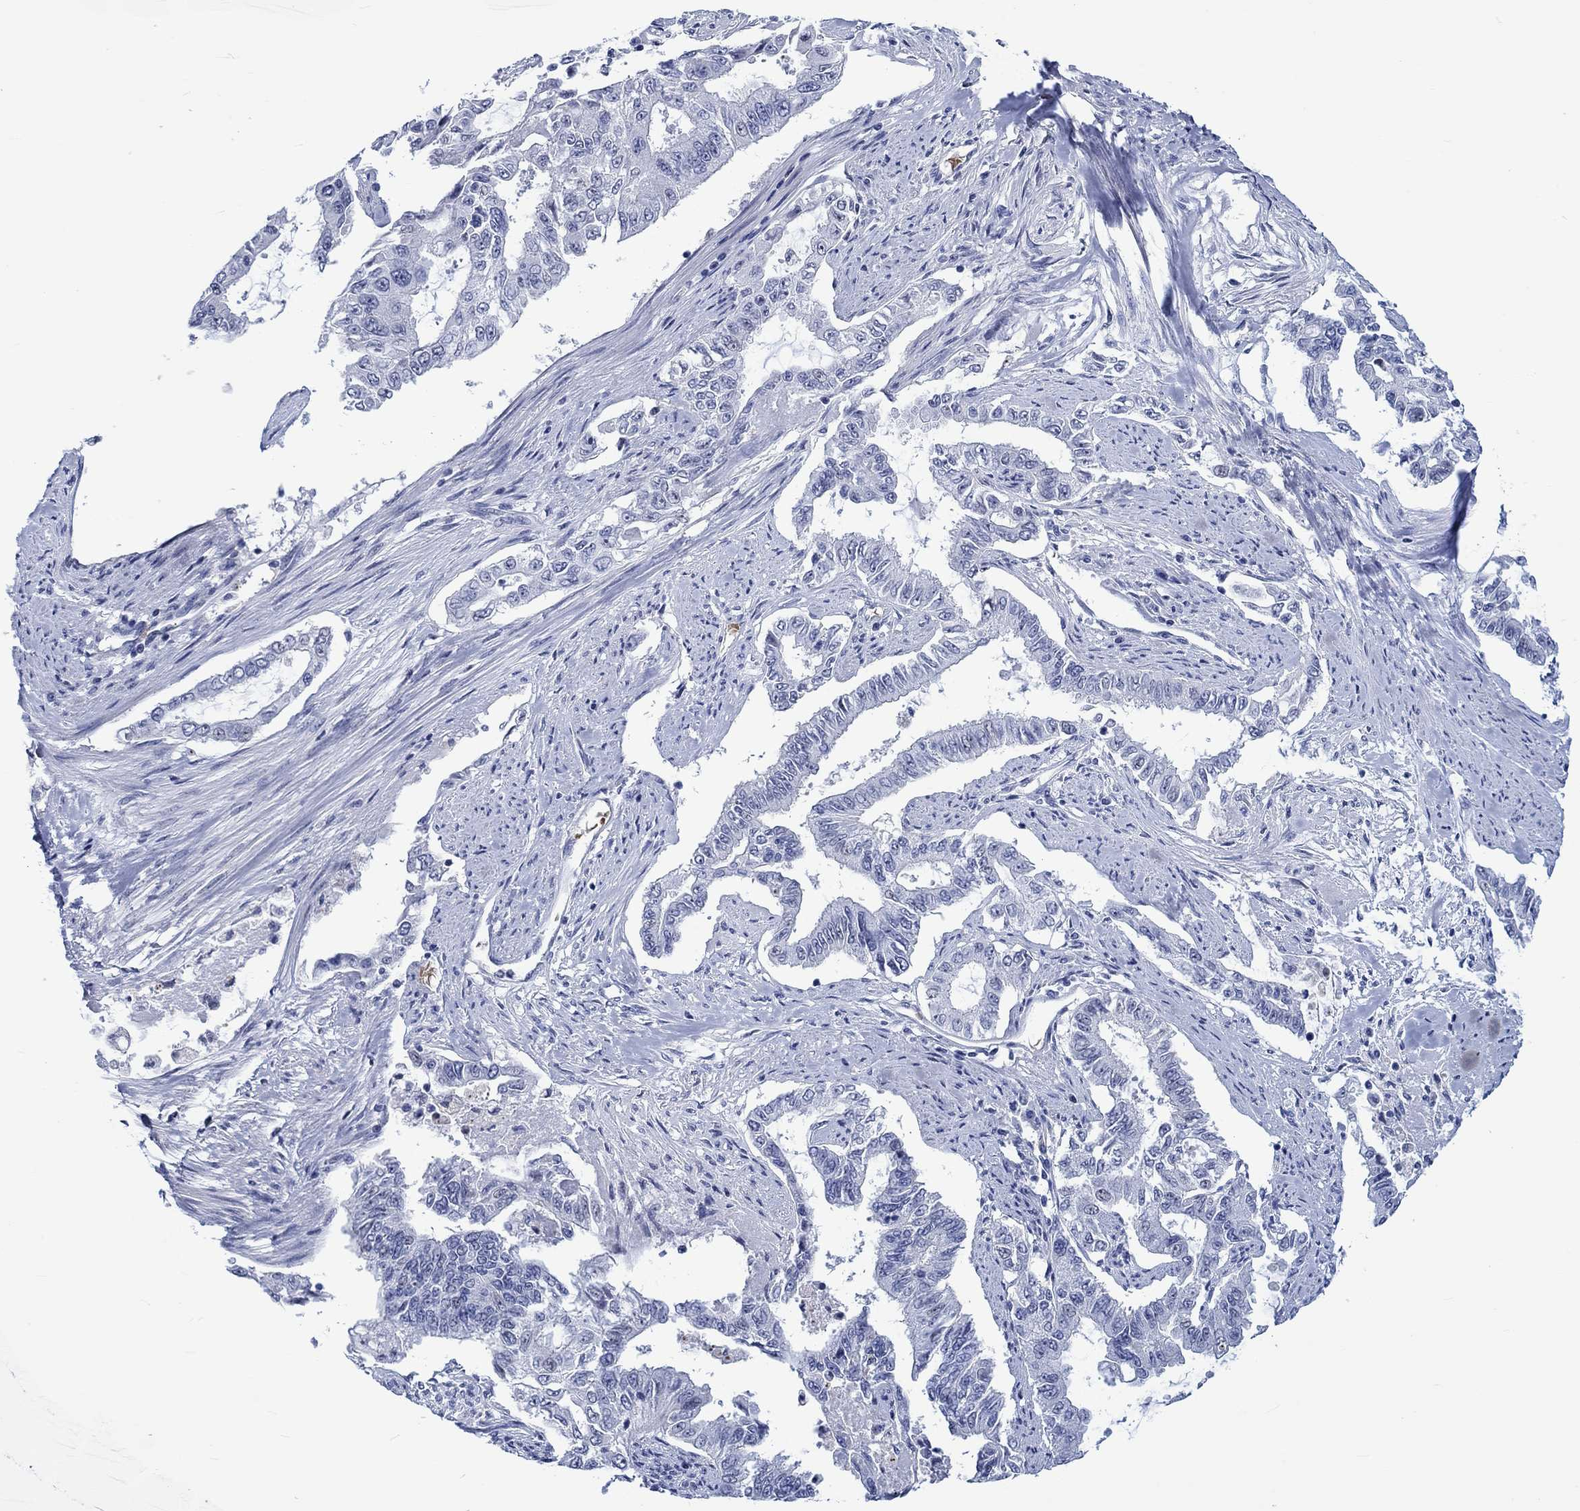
{"staining": {"intensity": "negative", "quantity": "none", "location": "none"}, "tissue": "endometrial cancer", "cell_type": "Tumor cells", "image_type": "cancer", "snomed": [{"axis": "morphology", "description": "Adenocarcinoma, NOS"}, {"axis": "topography", "description": "Uterus"}], "caption": "A histopathology image of endometrial adenocarcinoma stained for a protein displays no brown staining in tumor cells.", "gene": "ZNF446", "patient": {"sex": "female", "age": 59}}